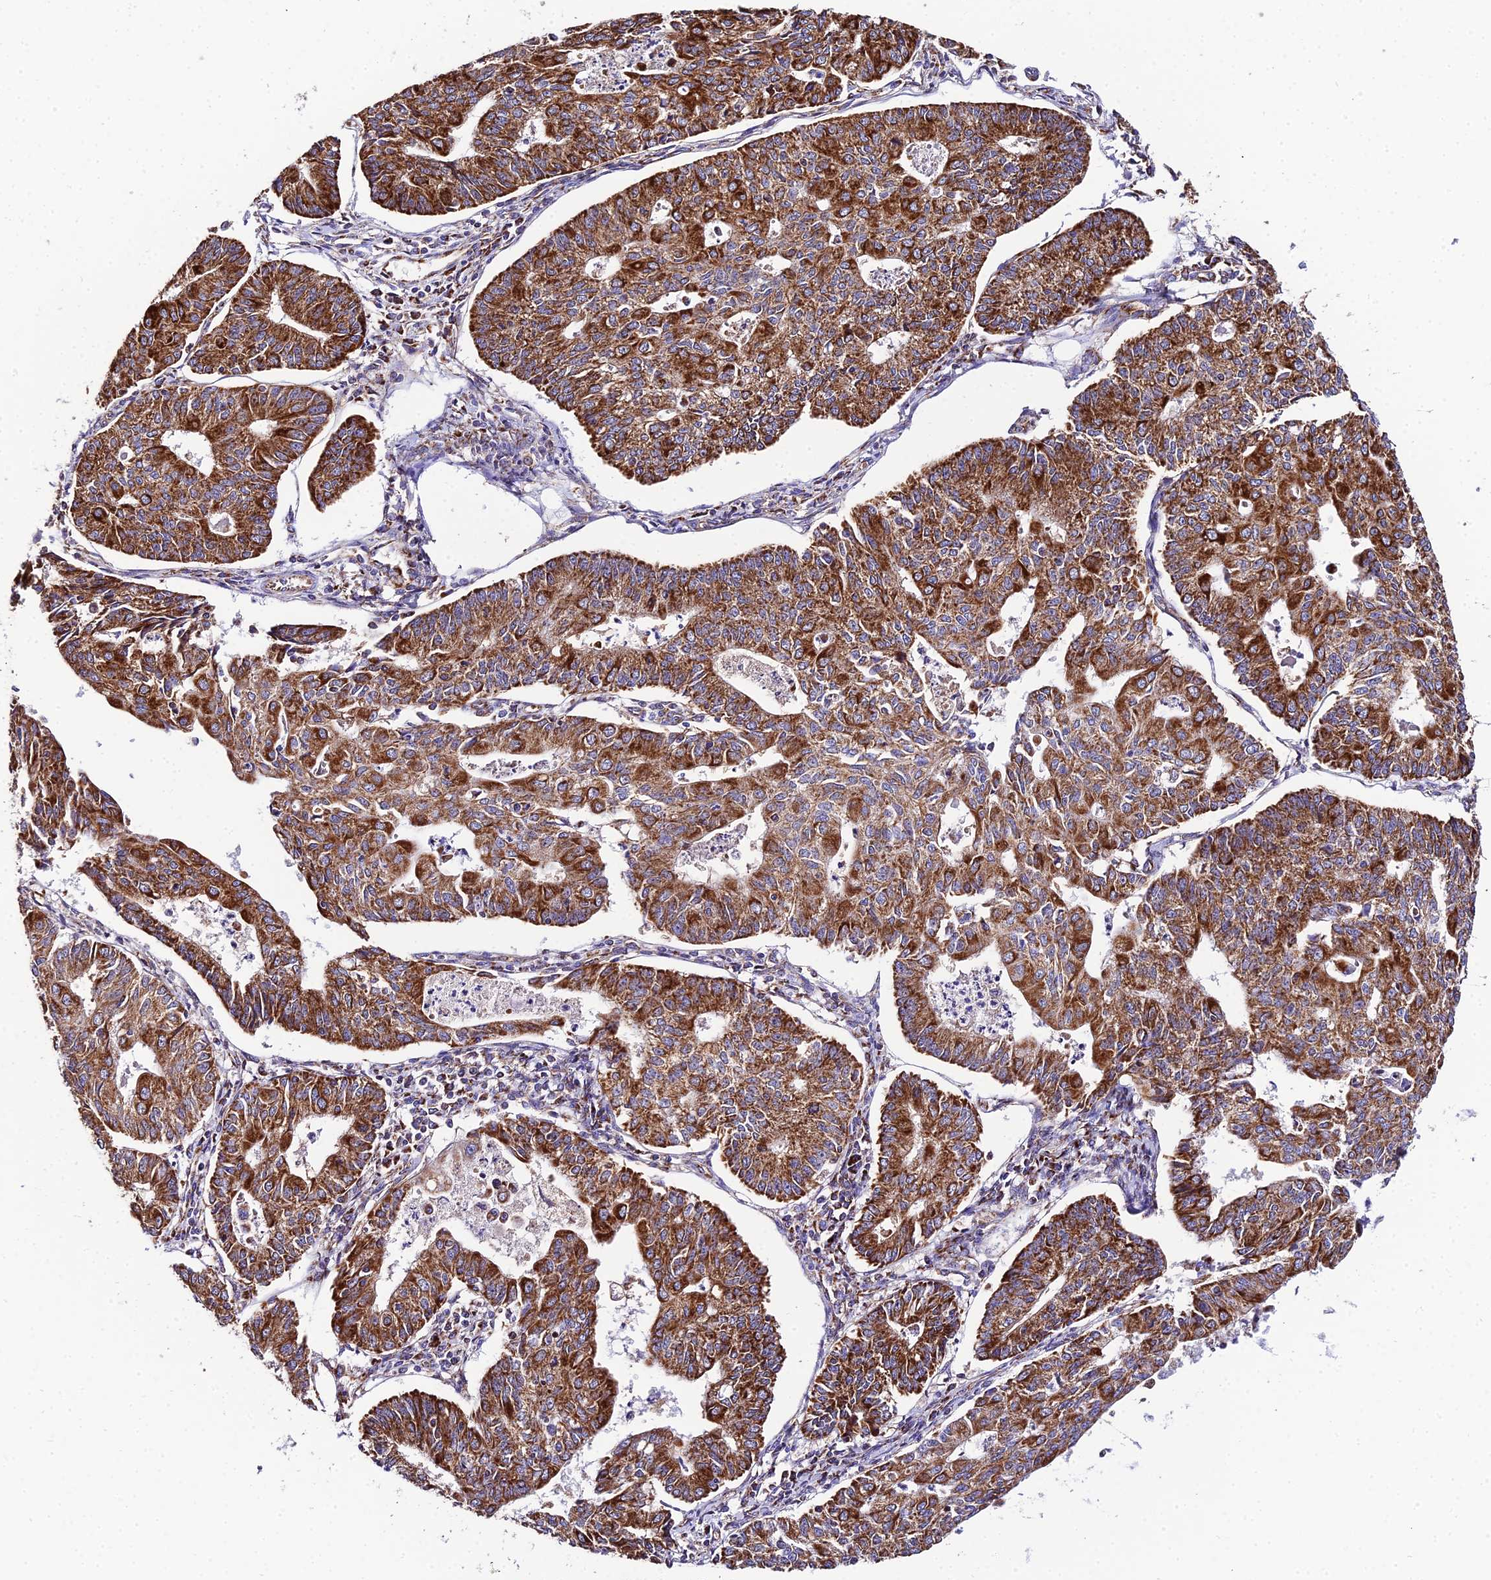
{"staining": {"intensity": "strong", "quantity": ">75%", "location": "cytoplasmic/membranous"}, "tissue": "endometrial cancer", "cell_type": "Tumor cells", "image_type": "cancer", "snomed": [{"axis": "morphology", "description": "Adenocarcinoma, NOS"}, {"axis": "topography", "description": "Endometrium"}], "caption": "Brown immunohistochemical staining in human endometrial cancer shows strong cytoplasmic/membranous expression in about >75% of tumor cells.", "gene": "OCIAD1", "patient": {"sex": "female", "age": 56}}